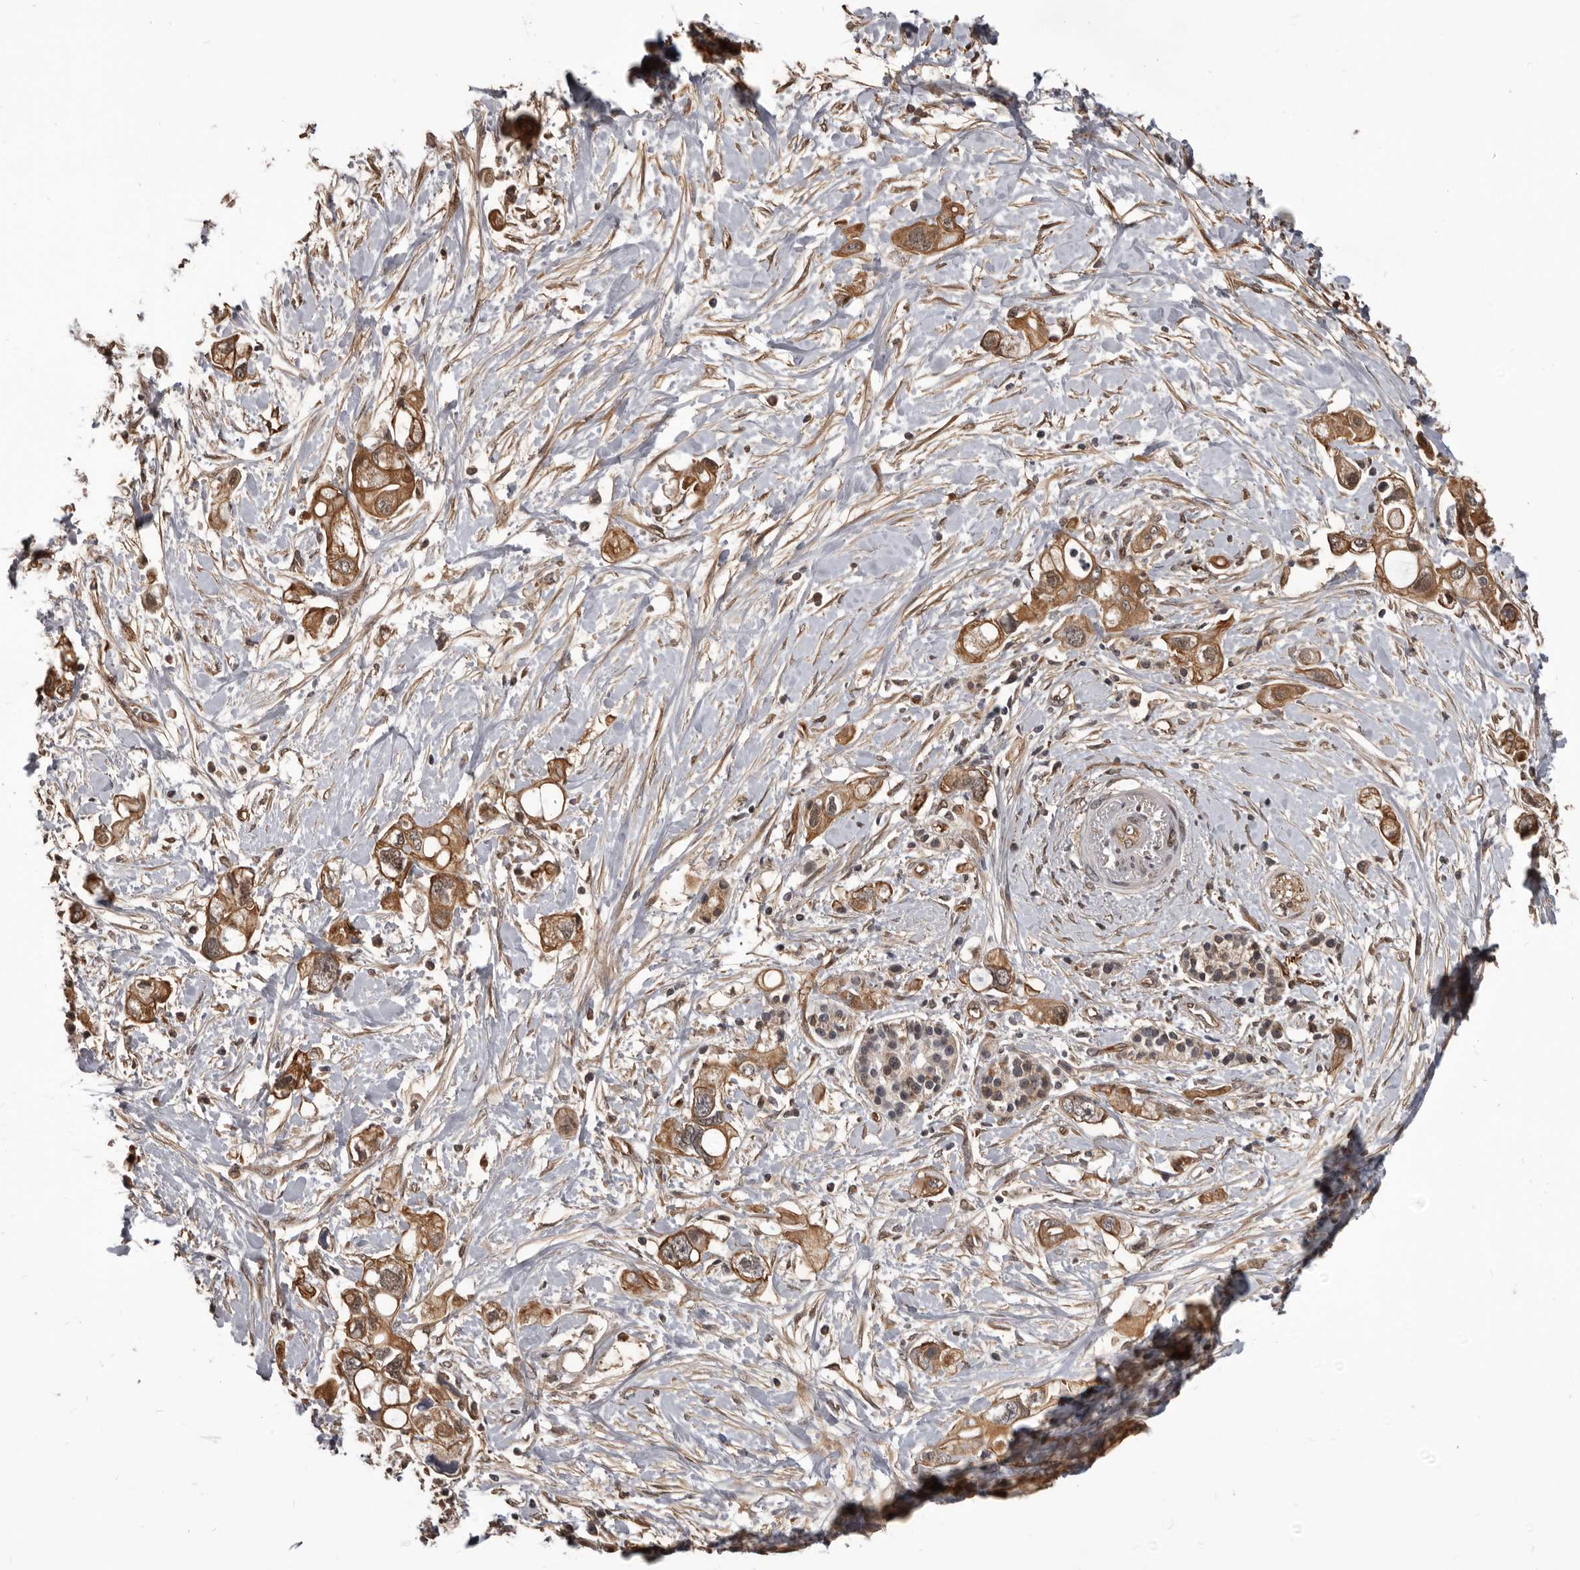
{"staining": {"intensity": "moderate", "quantity": ">75%", "location": "cytoplasmic/membranous"}, "tissue": "pancreatic cancer", "cell_type": "Tumor cells", "image_type": "cancer", "snomed": [{"axis": "morphology", "description": "Adenocarcinoma, NOS"}, {"axis": "topography", "description": "Pancreas"}], "caption": "Human adenocarcinoma (pancreatic) stained for a protein (brown) reveals moderate cytoplasmic/membranous positive staining in approximately >75% of tumor cells.", "gene": "ADAMTS20", "patient": {"sex": "female", "age": 56}}